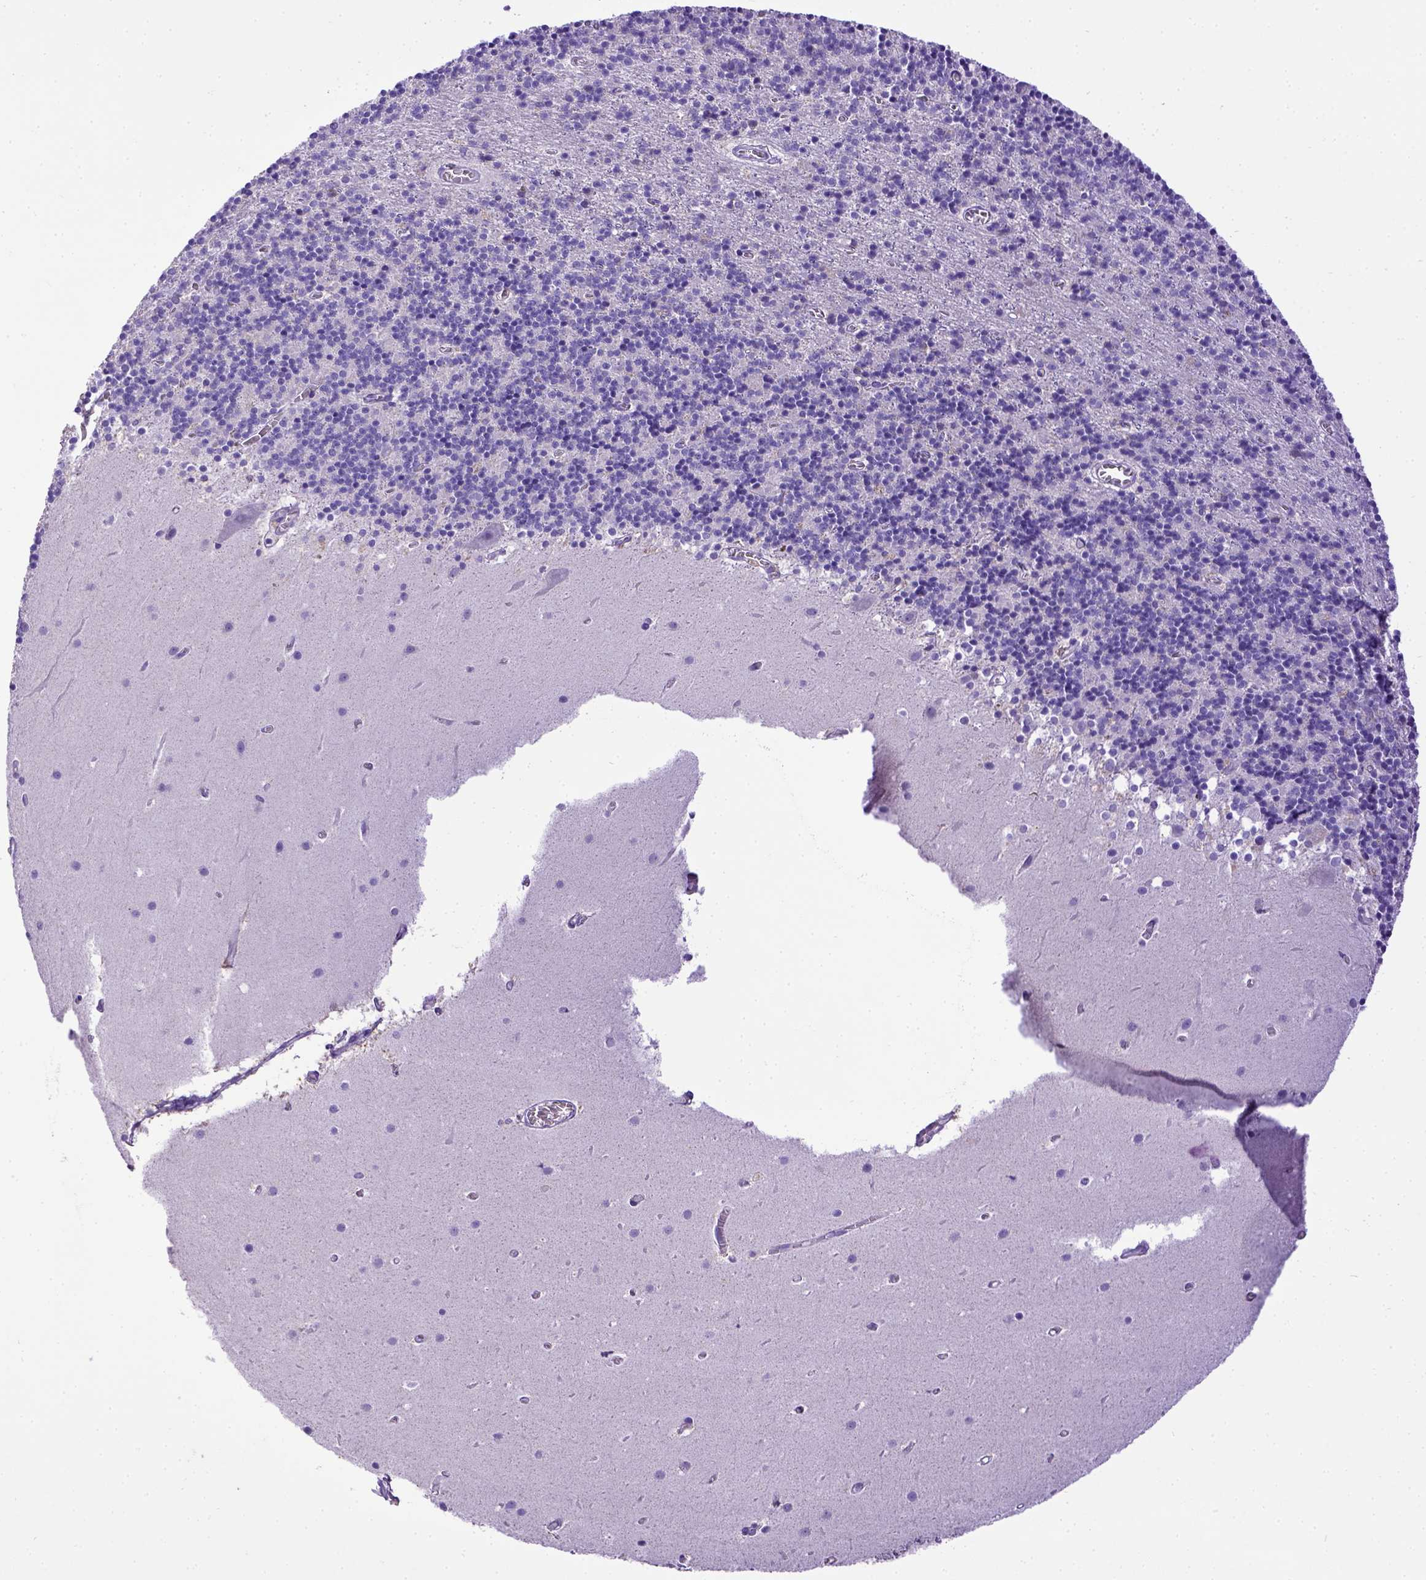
{"staining": {"intensity": "negative", "quantity": "none", "location": "none"}, "tissue": "cerebellum", "cell_type": "Cells in granular layer", "image_type": "normal", "snomed": [{"axis": "morphology", "description": "Normal tissue, NOS"}, {"axis": "topography", "description": "Cerebellum"}], "caption": "A photomicrograph of cerebellum stained for a protein exhibits no brown staining in cells in granular layer. (Stains: DAB immunohistochemistry (IHC) with hematoxylin counter stain, Microscopy: brightfield microscopy at high magnification).", "gene": "SPEF1", "patient": {"sex": "male", "age": 70}}